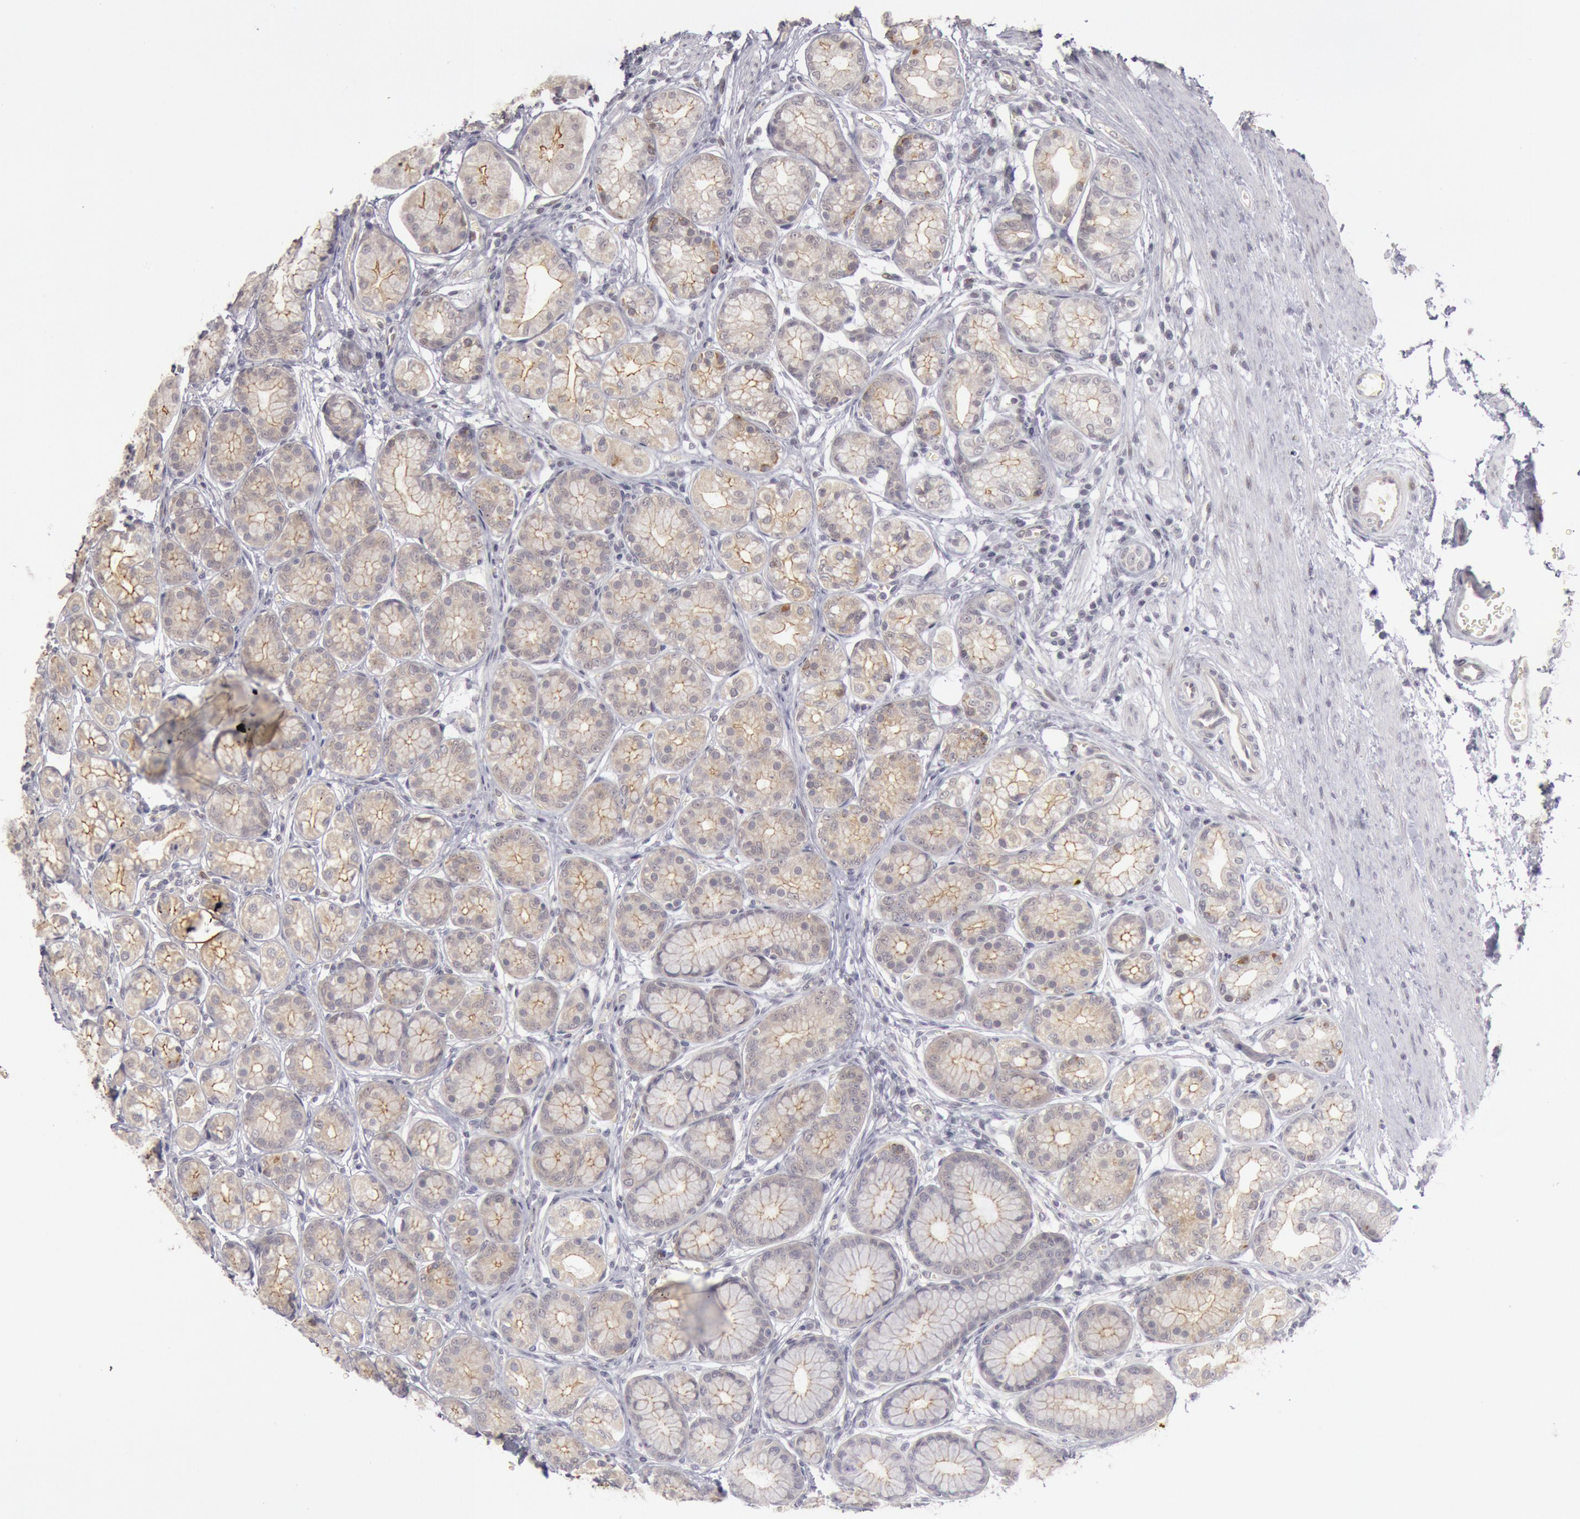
{"staining": {"intensity": "moderate", "quantity": ">75%", "location": "cytoplasmic/membranous"}, "tissue": "stomach", "cell_type": "Glandular cells", "image_type": "normal", "snomed": [{"axis": "morphology", "description": "Normal tissue, NOS"}, {"axis": "topography", "description": "Stomach"}, {"axis": "topography", "description": "Stomach, lower"}], "caption": "Immunohistochemical staining of normal stomach shows medium levels of moderate cytoplasmic/membranous staining in about >75% of glandular cells.", "gene": "JOSD1", "patient": {"sex": "male", "age": 76}}